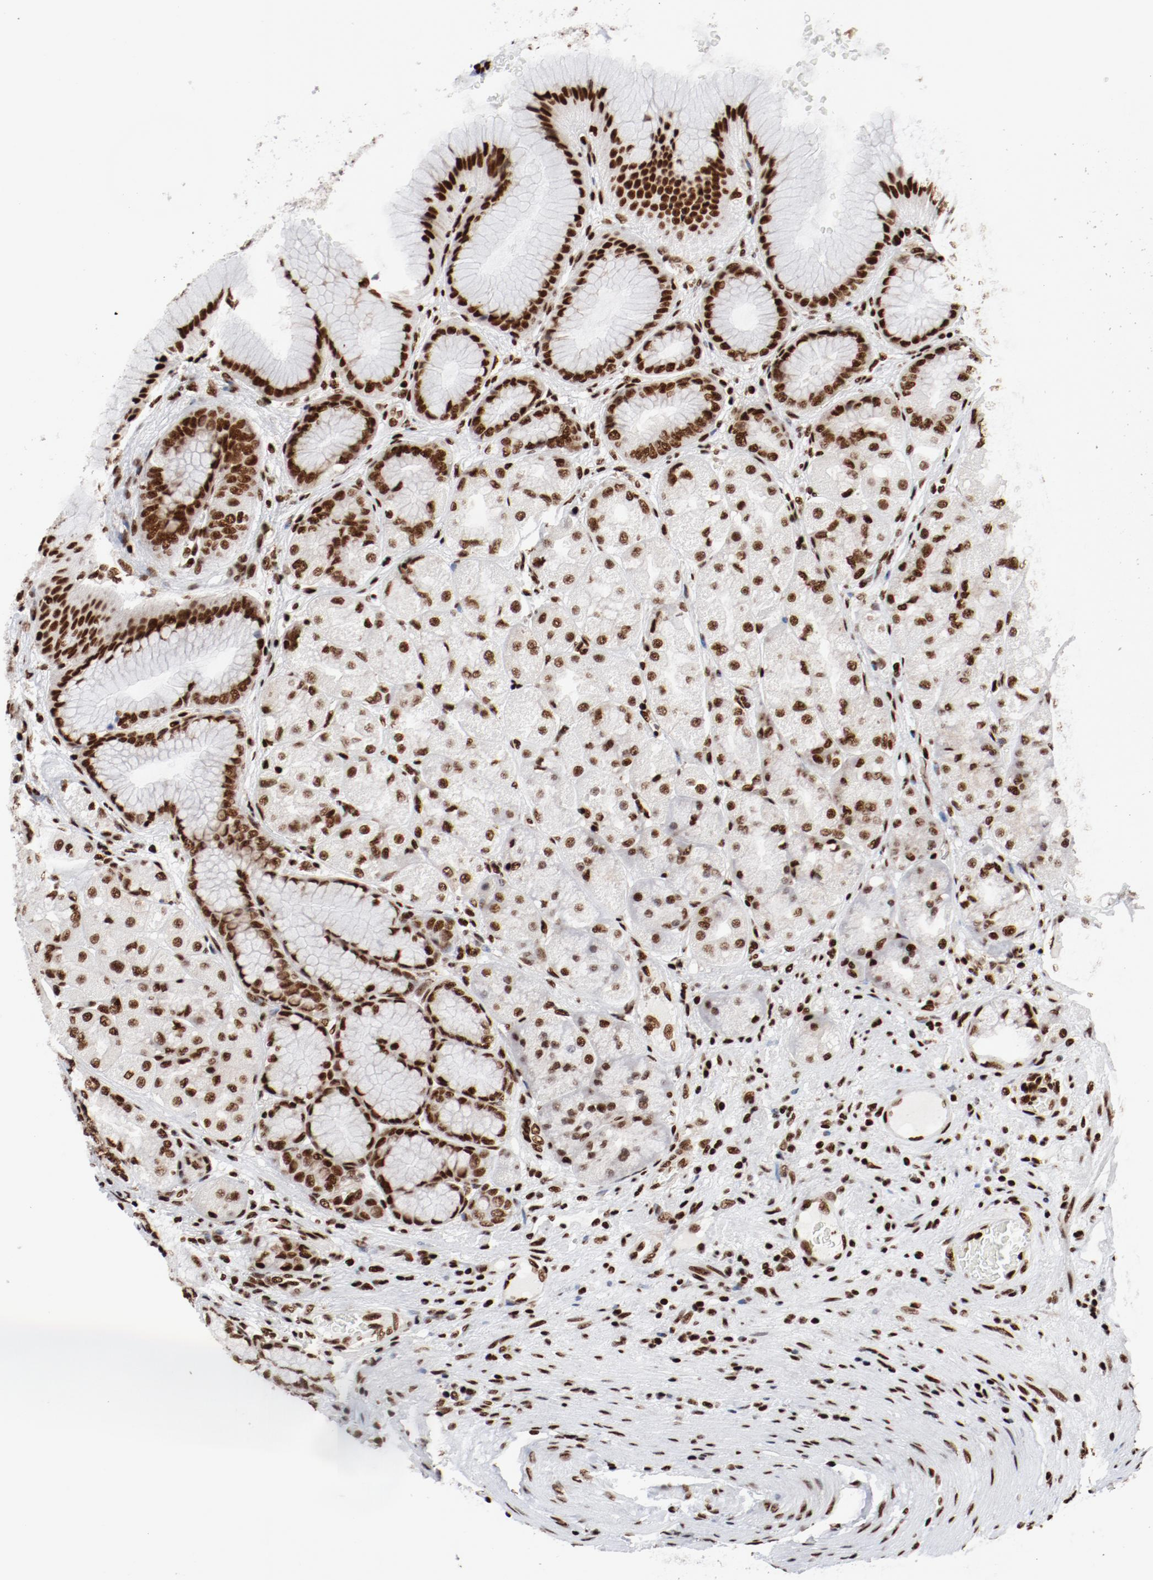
{"staining": {"intensity": "strong", "quantity": ">75%", "location": "nuclear"}, "tissue": "stomach", "cell_type": "Glandular cells", "image_type": "normal", "snomed": [{"axis": "morphology", "description": "Normal tissue, NOS"}, {"axis": "morphology", "description": "Adenocarcinoma, NOS"}, {"axis": "topography", "description": "Stomach"}, {"axis": "topography", "description": "Stomach, lower"}], "caption": "A brown stain labels strong nuclear positivity of a protein in glandular cells of normal stomach.", "gene": "NFYB", "patient": {"sex": "female", "age": 65}}